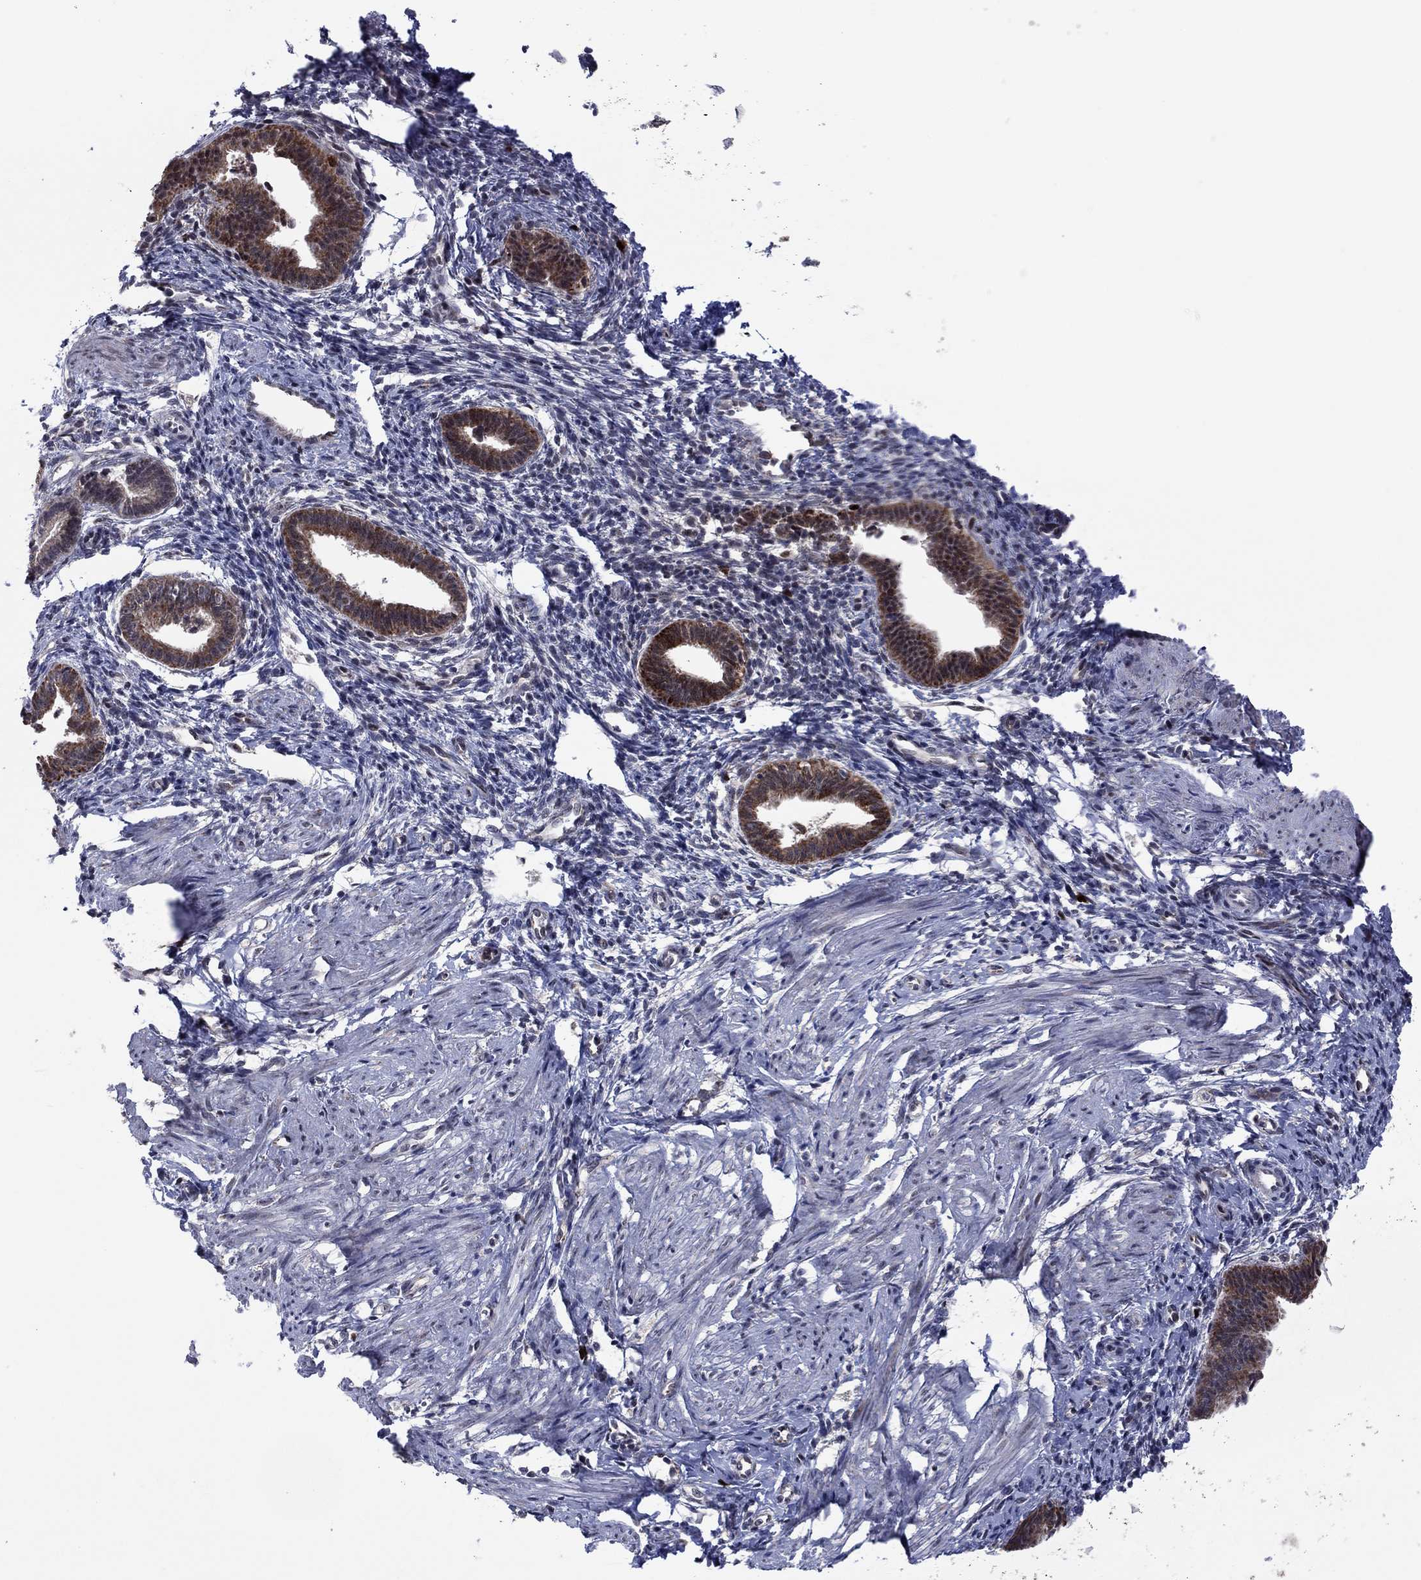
{"staining": {"intensity": "negative", "quantity": "none", "location": "none"}, "tissue": "endometrium", "cell_type": "Cells in endometrial stroma", "image_type": "normal", "snomed": [{"axis": "morphology", "description": "Normal tissue, NOS"}, {"axis": "topography", "description": "Cervix"}, {"axis": "topography", "description": "Endometrium"}], "caption": "This image is of benign endometrium stained with IHC to label a protein in brown with the nuclei are counter-stained blue. There is no staining in cells in endometrial stroma. (DAB (3,3'-diaminobenzidine) immunohistochemistry visualized using brightfield microscopy, high magnification).", "gene": "CDCA5", "patient": {"sex": "female", "age": 37}}